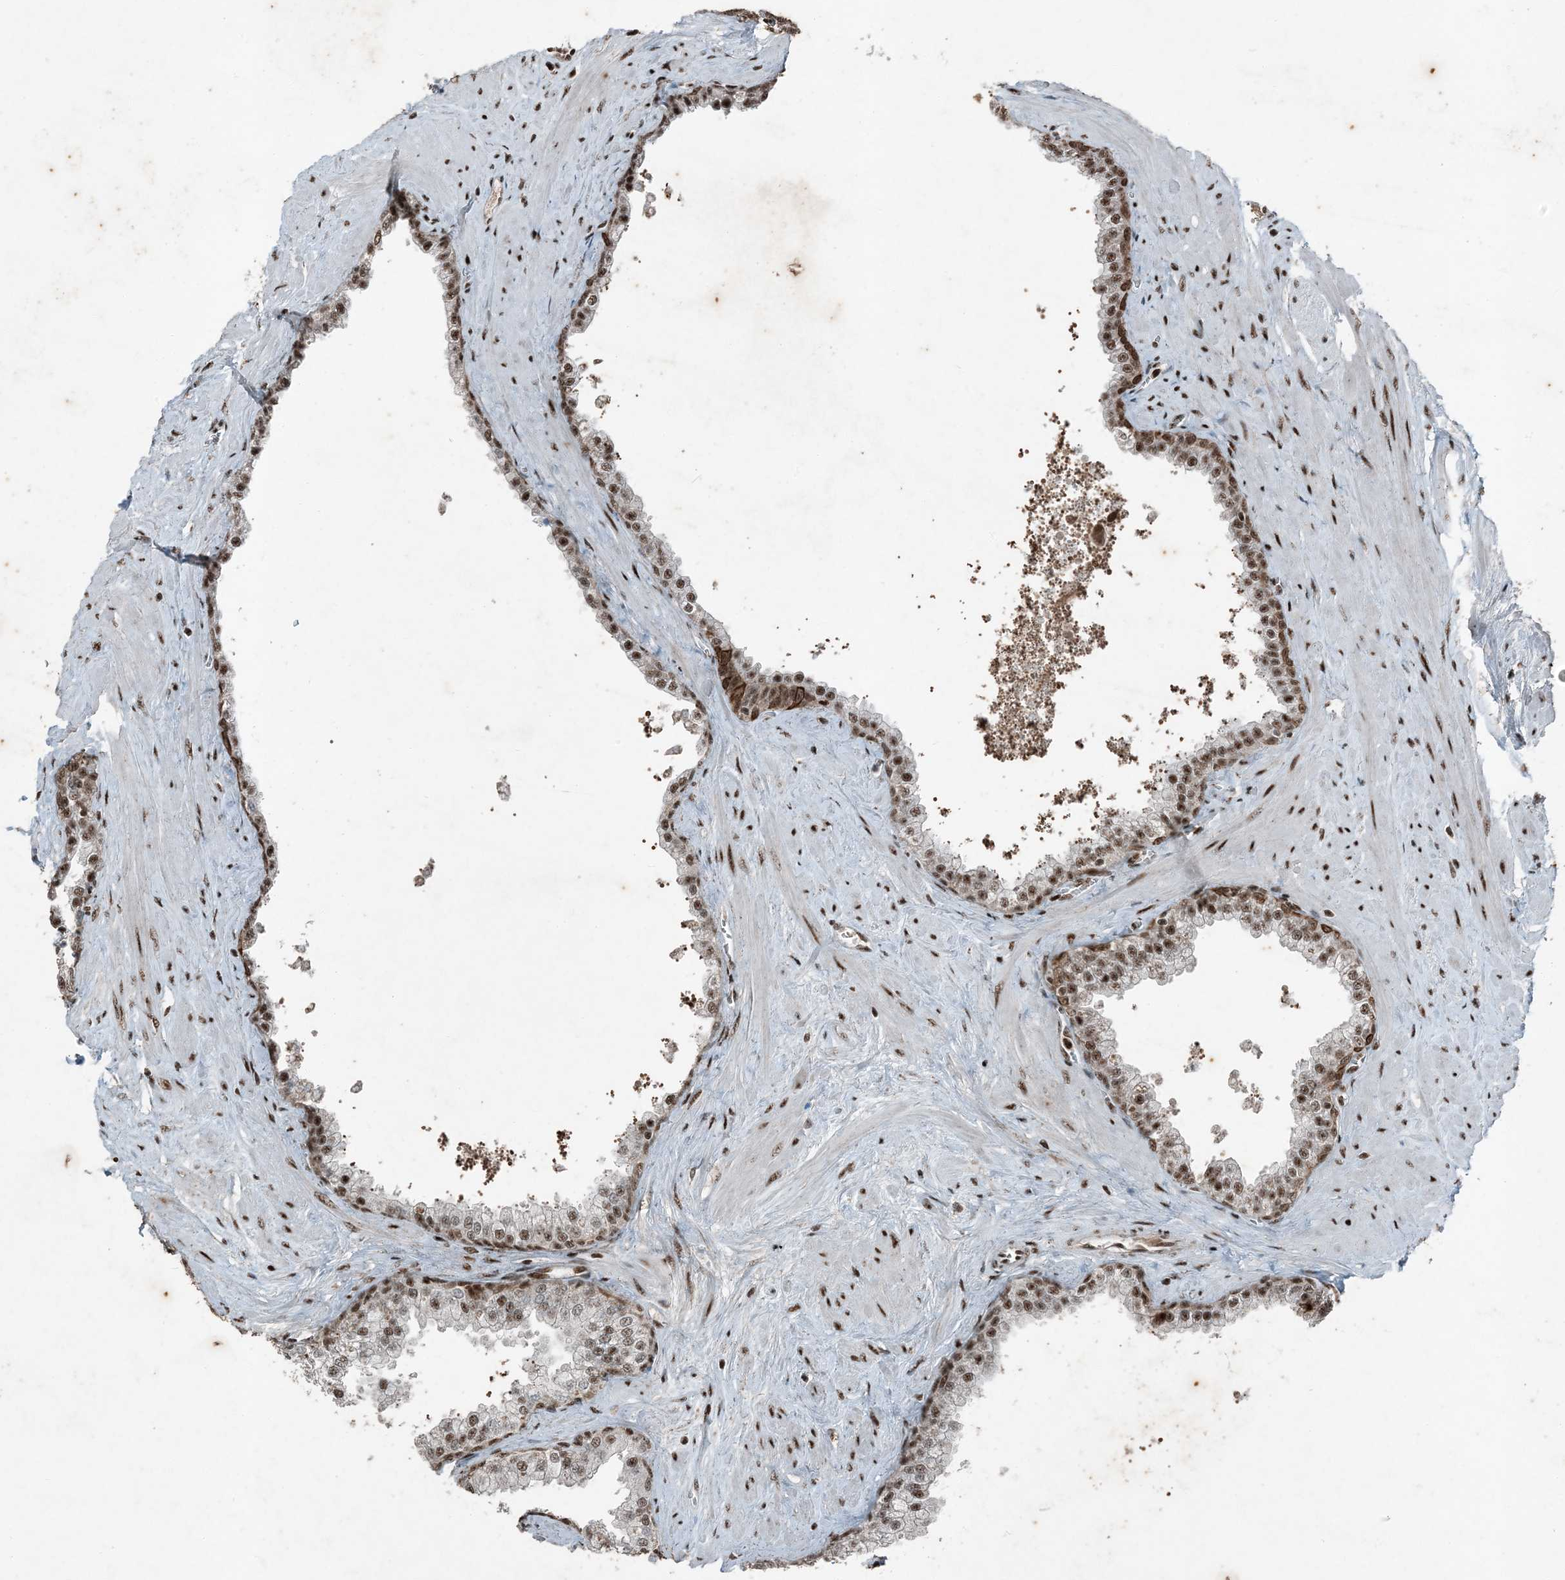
{"staining": {"intensity": "moderate", "quantity": ">75%", "location": "cytoplasmic/membranous,nuclear"}, "tissue": "prostate", "cell_type": "Glandular cells", "image_type": "normal", "snomed": [{"axis": "morphology", "description": "Normal tissue, NOS"}, {"axis": "morphology", "description": "Urothelial carcinoma, Low grade"}, {"axis": "topography", "description": "Urinary bladder"}, {"axis": "topography", "description": "Prostate"}], "caption": "Immunohistochemical staining of unremarkable human prostate displays medium levels of moderate cytoplasmic/membranous,nuclear staining in about >75% of glandular cells.", "gene": "TADA2B", "patient": {"sex": "male", "age": 60}}